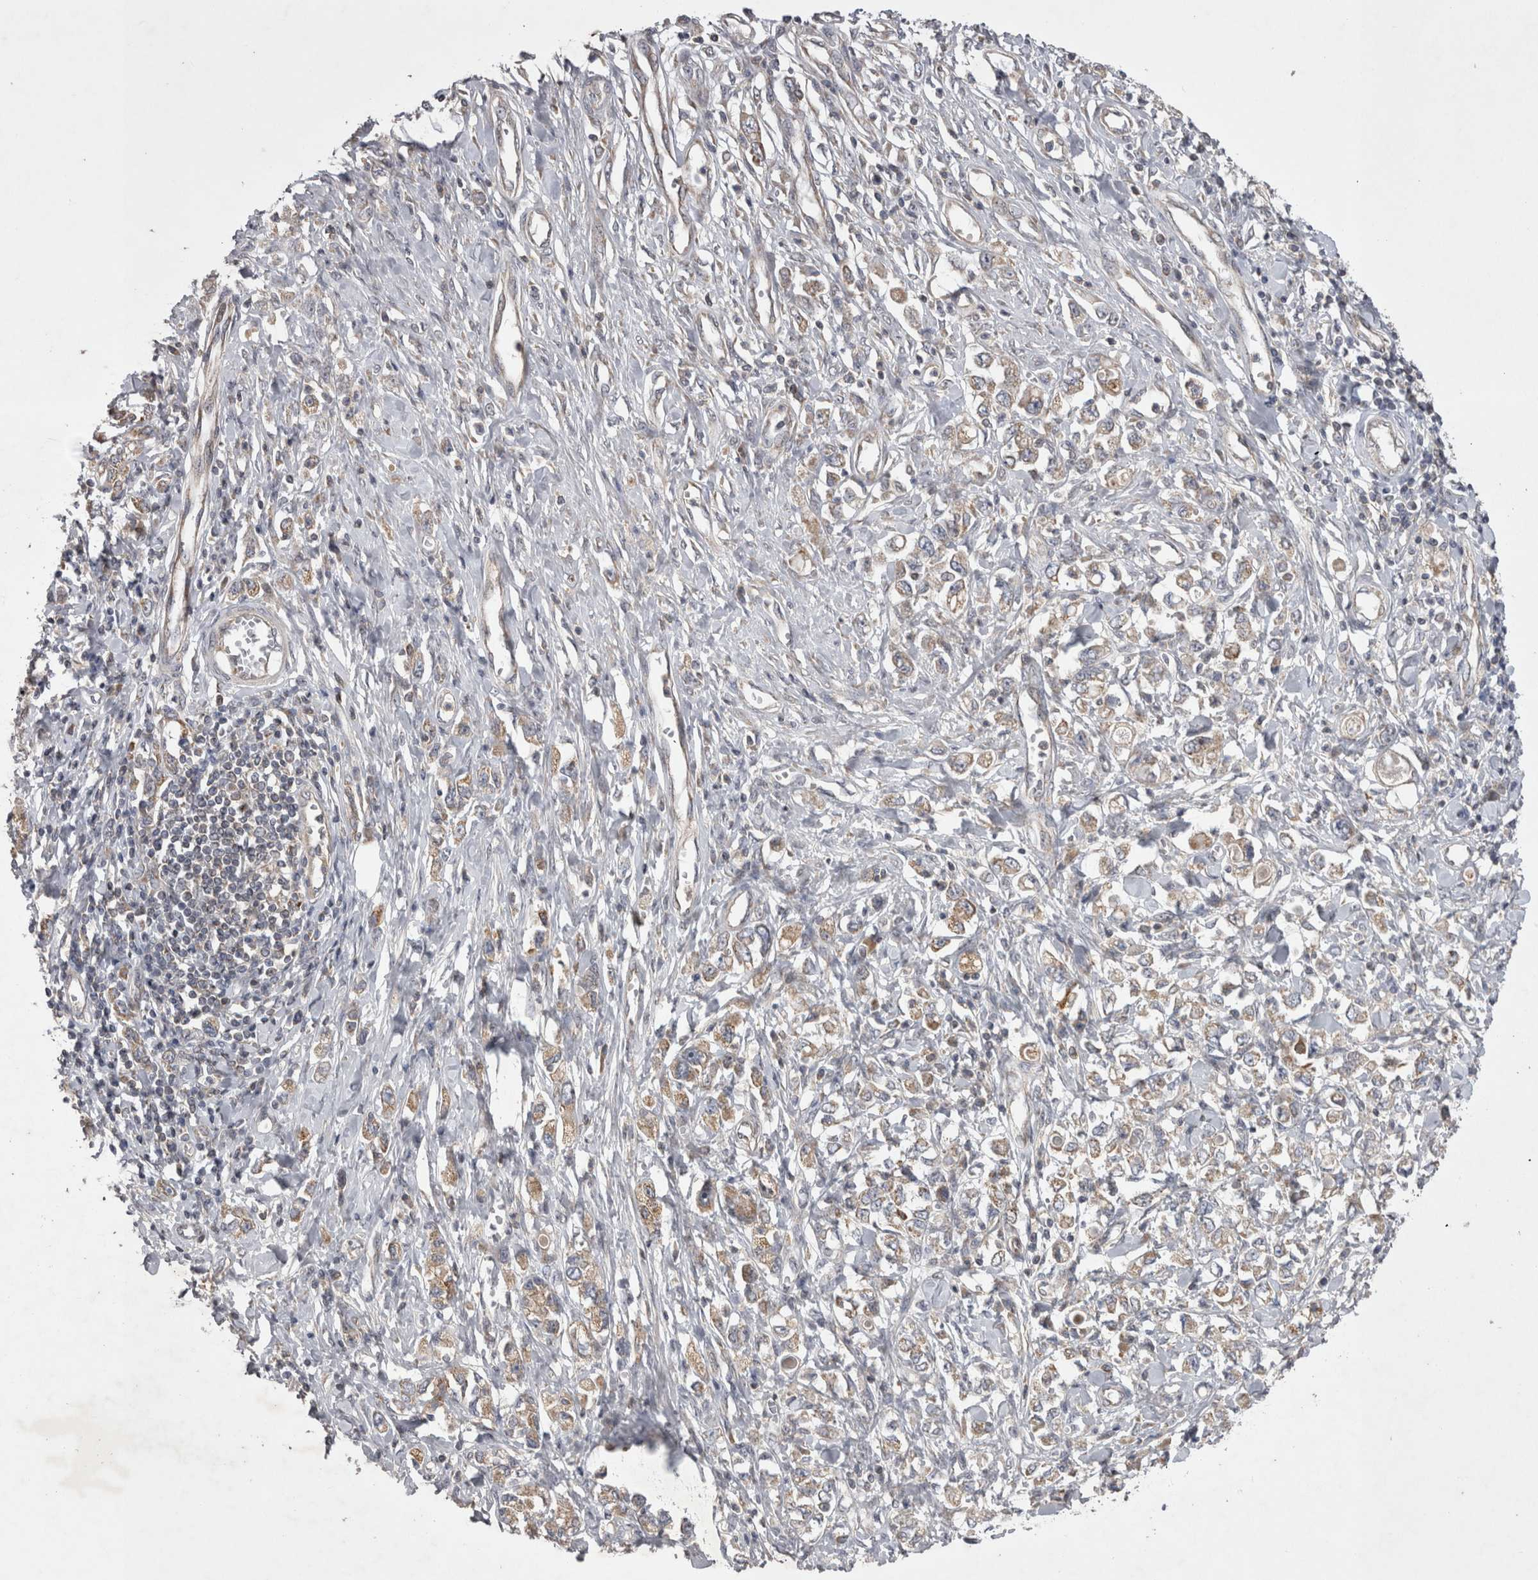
{"staining": {"intensity": "weak", "quantity": ">75%", "location": "cytoplasmic/membranous"}, "tissue": "stomach cancer", "cell_type": "Tumor cells", "image_type": "cancer", "snomed": [{"axis": "morphology", "description": "Adenocarcinoma, NOS"}, {"axis": "topography", "description": "Stomach"}], "caption": "Human stomach cancer (adenocarcinoma) stained with a brown dye demonstrates weak cytoplasmic/membranous positive expression in approximately >75% of tumor cells.", "gene": "TSPOAP1", "patient": {"sex": "female", "age": 76}}